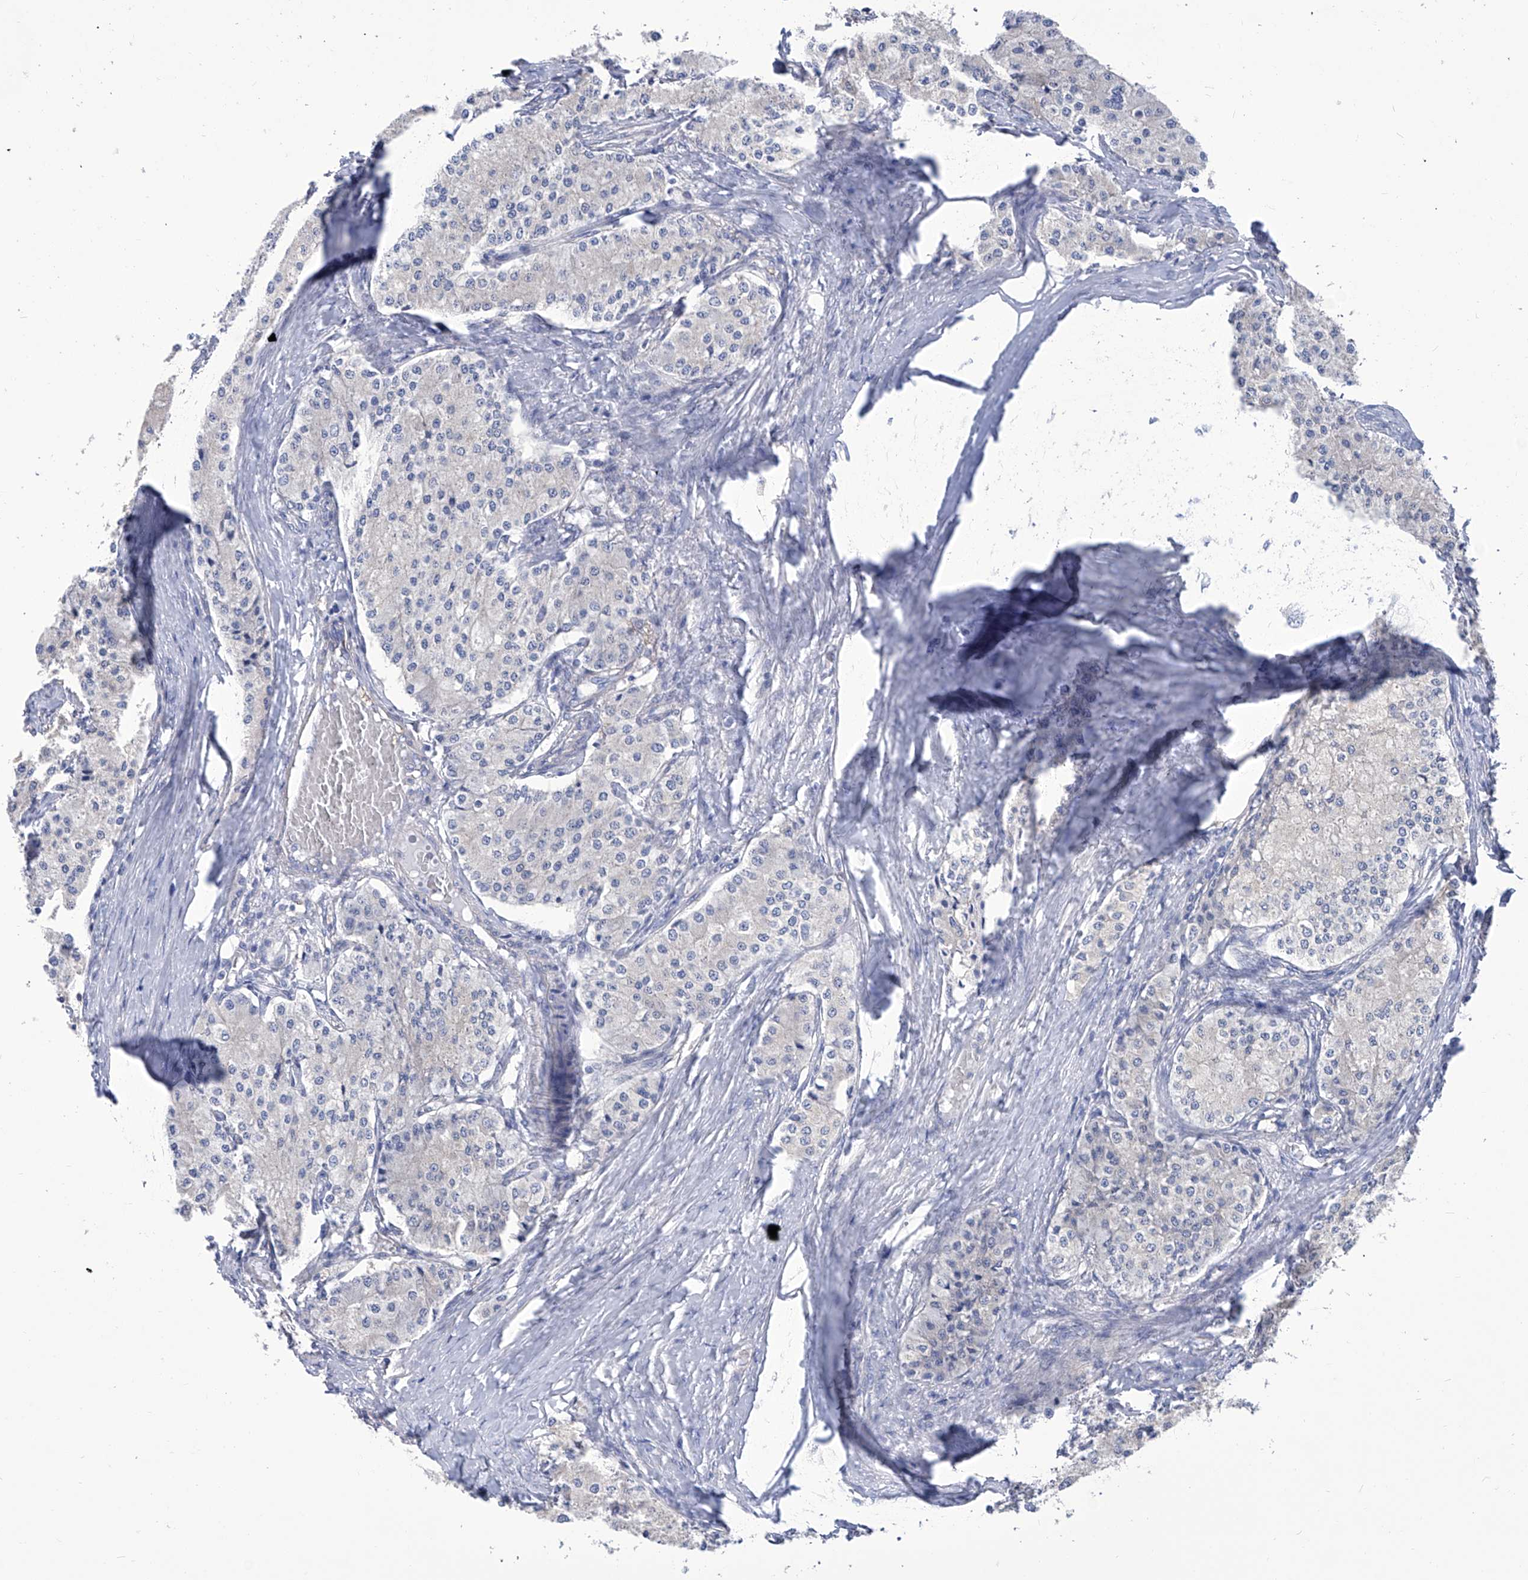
{"staining": {"intensity": "negative", "quantity": "none", "location": "none"}, "tissue": "carcinoid", "cell_type": "Tumor cells", "image_type": "cancer", "snomed": [{"axis": "morphology", "description": "Carcinoid, malignant, NOS"}, {"axis": "topography", "description": "Colon"}], "caption": "Carcinoid (malignant) was stained to show a protein in brown. There is no significant positivity in tumor cells.", "gene": "SMS", "patient": {"sex": "female", "age": 52}}